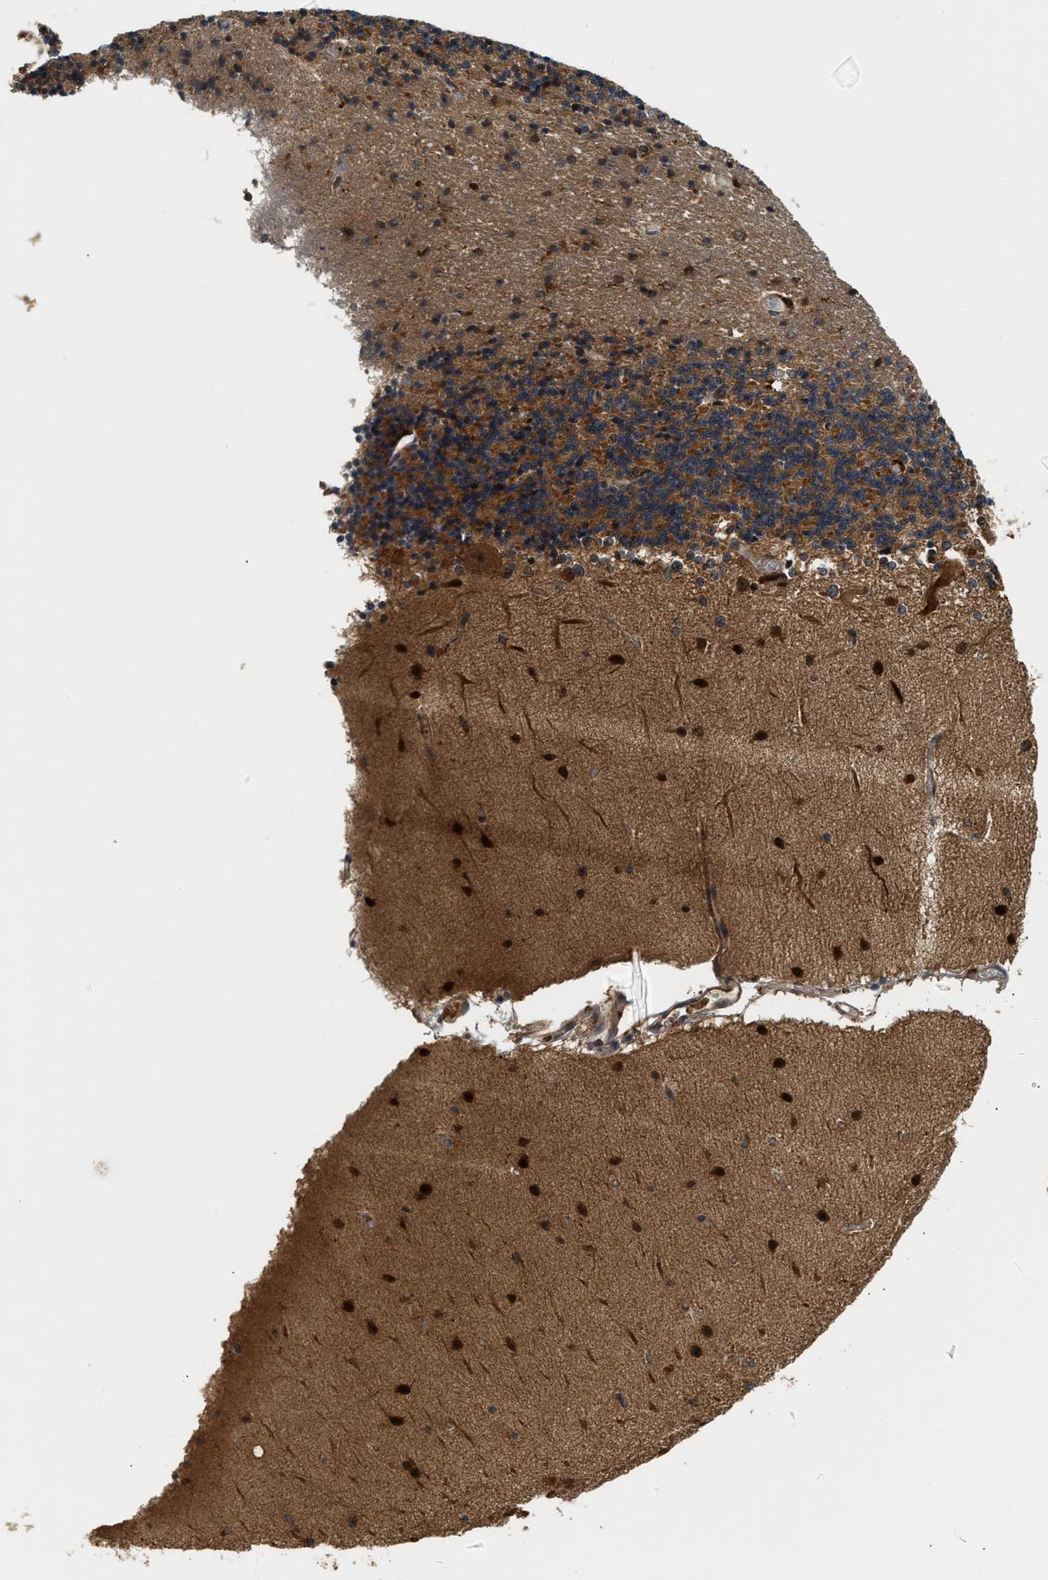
{"staining": {"intensity": "moderate", "quantity": ">75%", "location": "cytoplasmic/membranous"}, "tissue": "cerebellum", "cell_type": "Cells in granular layer", "image_type": "normal", "snomed": [{"axis": "morphology", "description": "Normal tissue, NOS"}, {"axis": "topography", "description": "Cerebellum"}], "caption": "This is an image of immunohistochemistry staining of benign cerebellum, which shows moderate positivity in the cytoplasmic/membranous of cells in granular layer.", "gene": "SNX5", "patient": {"sex": "female", "age": 54}}